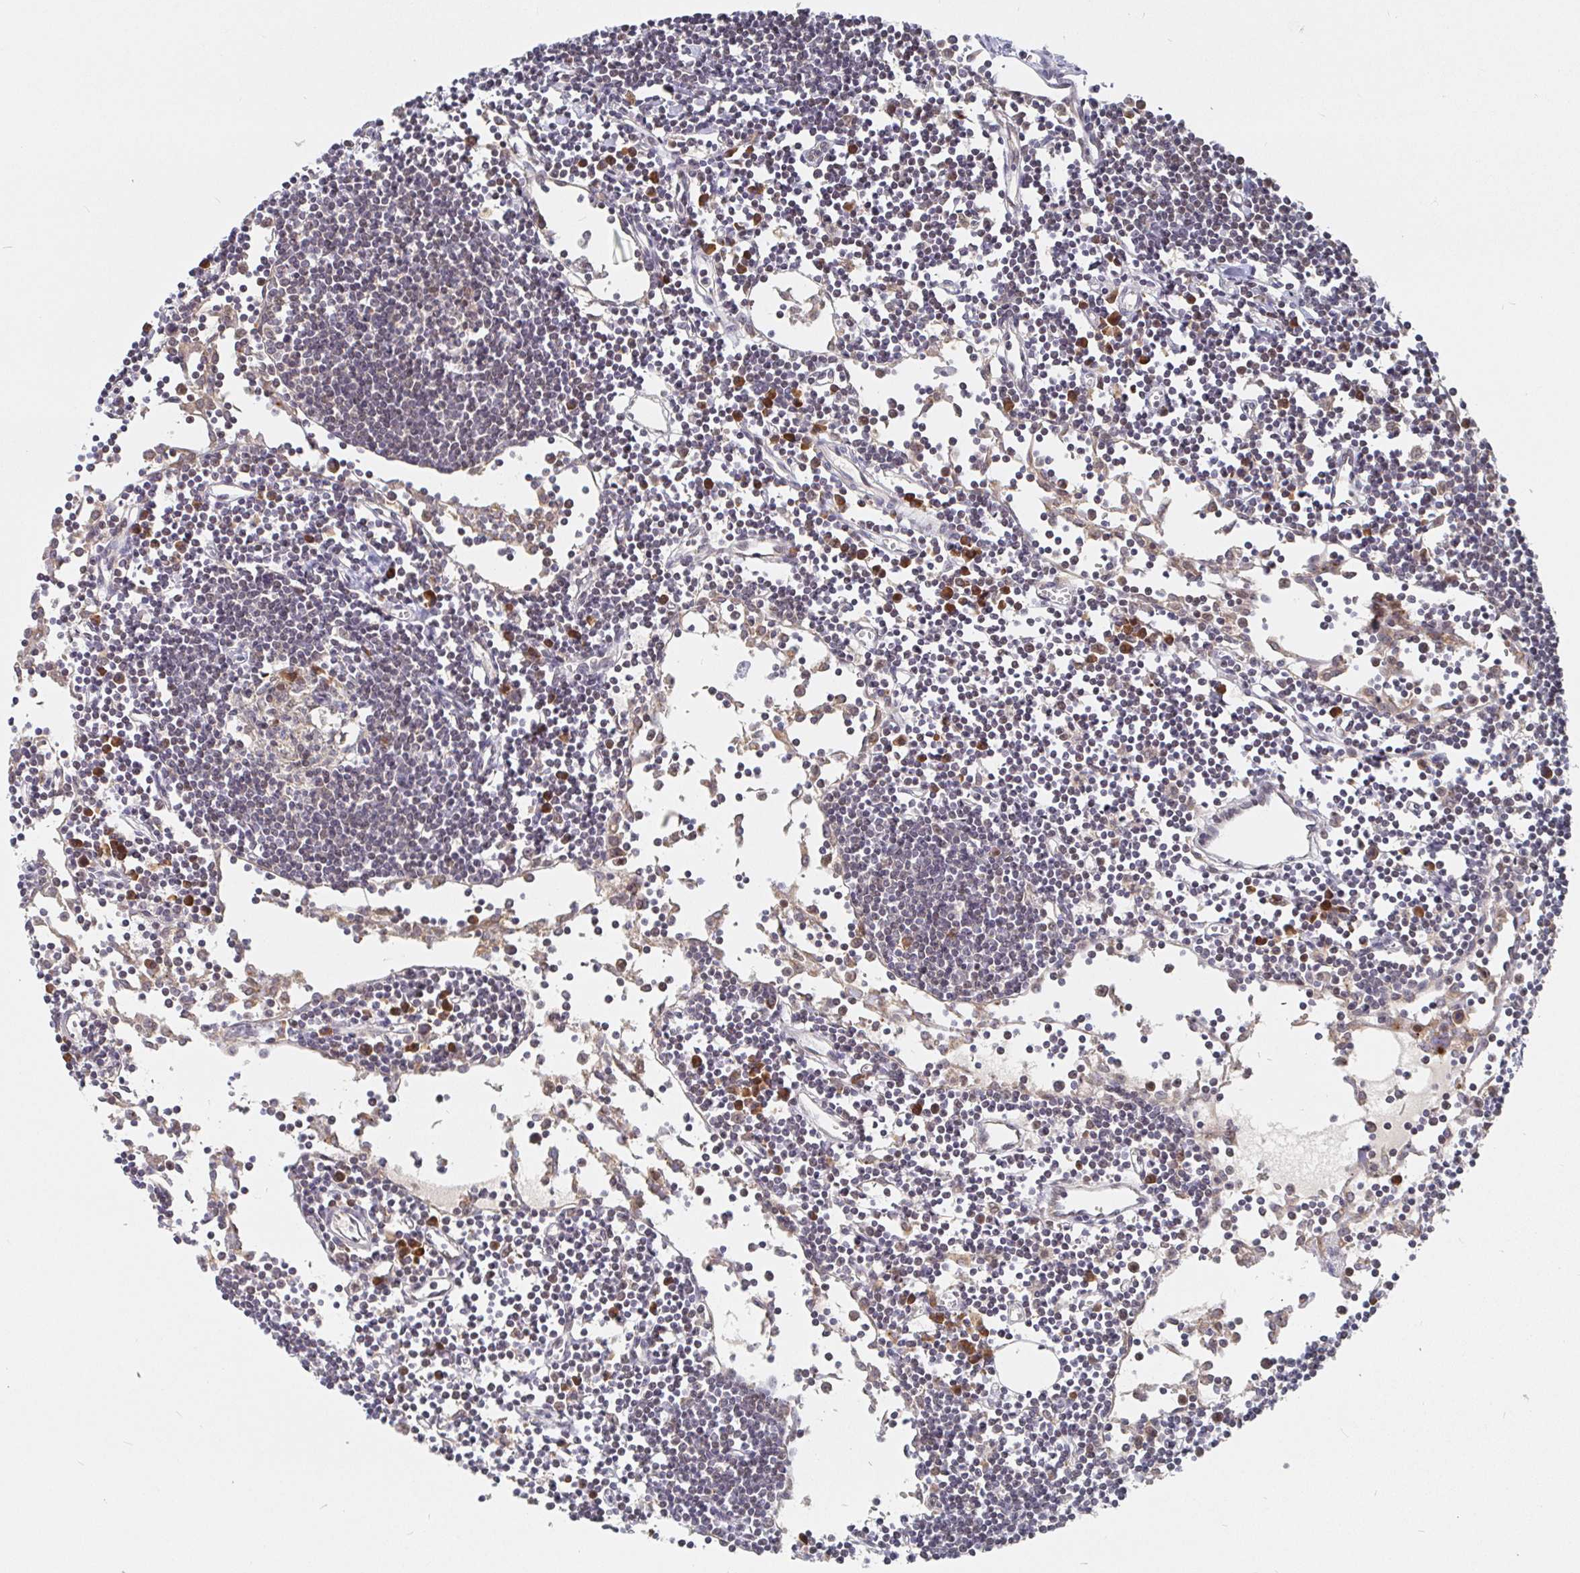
{"staining": {"intensity": "strong", "quantity": "<25%", "location": "cytoplasmic/membranous"}, "tissue": "lymph node", "cell_type": "Germinal center cells", "image_type": "normal", "snomed": [{"axis": "morphology", "description": "Normal tissue, NOS"}, {"axis": "topography", "description": "Lymph node"}], "caption": "High-power microscopy captured an IHC image of benign lymph node, revealing strong cytoplasmic/membranous staining in about <25% of germinal center cells.", "gene": "ALG1L2", "patient": {"sex": "female", "age": 65}}